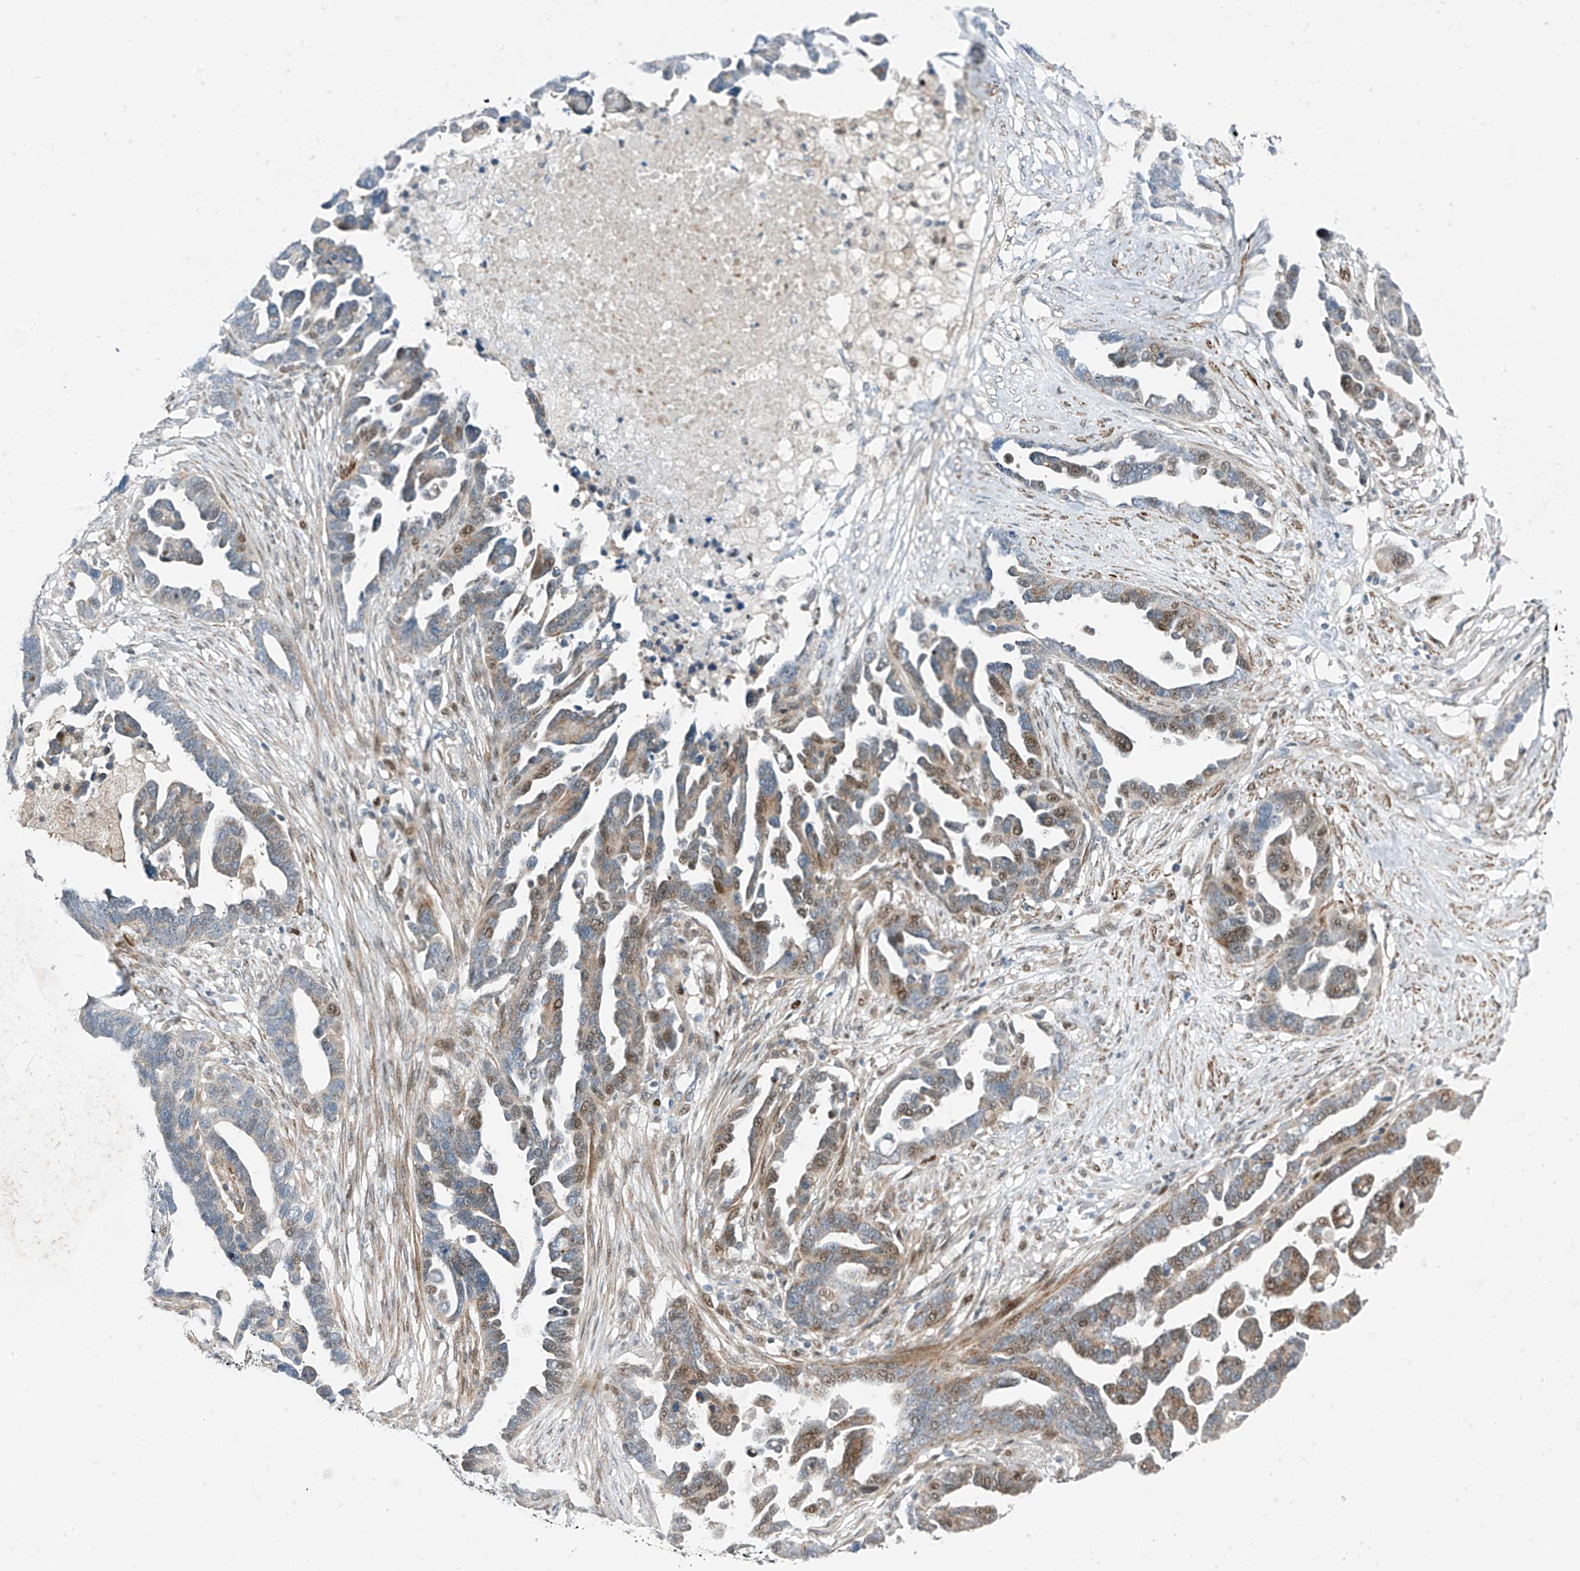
{"staining": {"intensity": "moderate", "quantity": "25%-75%", "location": "cytoplasmic/membranous"}, "tissue": "ovarian cancer", "cell_type": "Tumor cells", "image_type": "cancer", "snomed": [{"axis": "morphology", "description": "Cystadenocarcinoma, serous, NOS"}, {"axis": "topography", "description": "Ovary"}], "caption": "Immunohistochemistry (IHC) micrograph of neoplastic tissue: human serous cystadenocarcinoma (ovarian) stained using IHC shows medium levels of moderate protein expression localized specifically in the cytoplasmic/membranous of tumor cells, appearing as a cytoplasmic/membranous brown color.", "gene": "PPCS", "patient": {"sex": "female", "age": 54}}